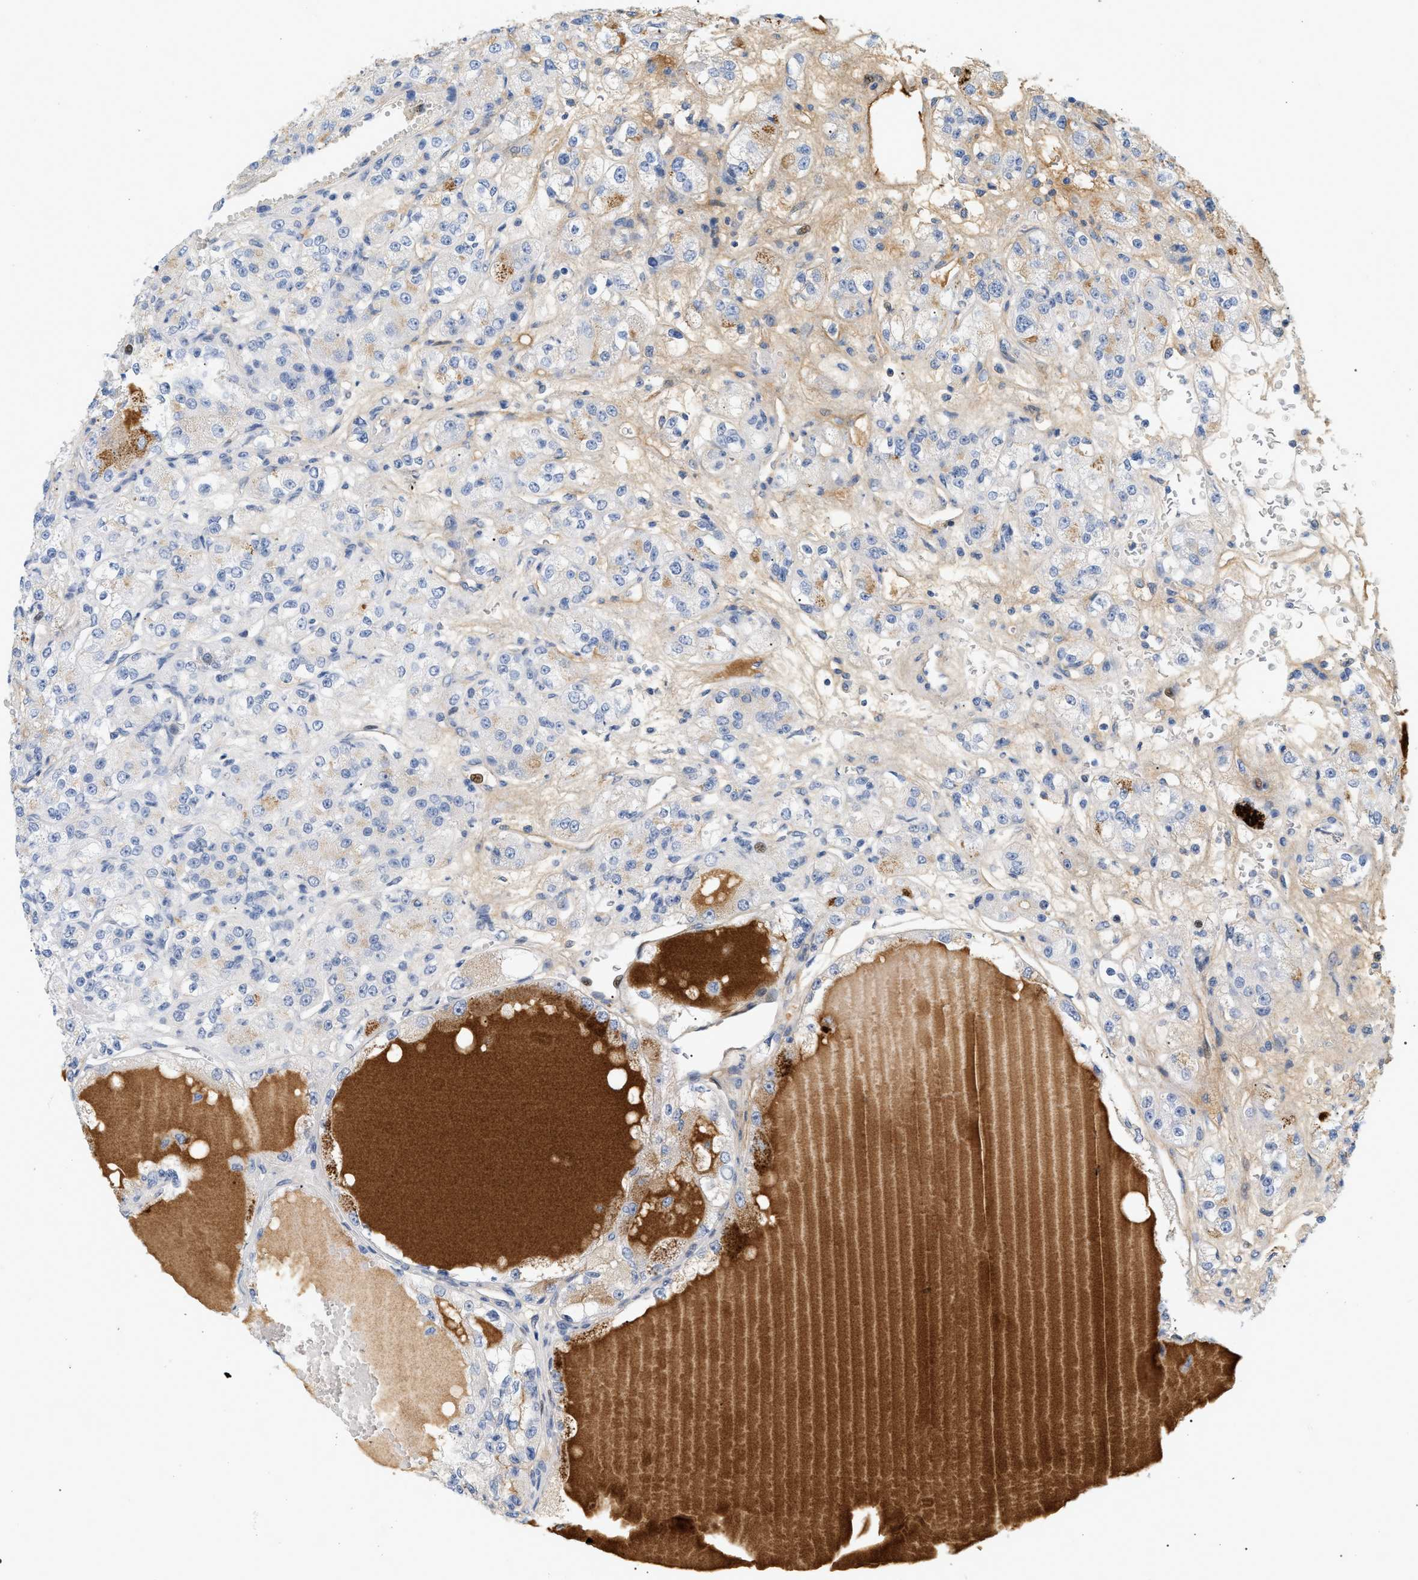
{"staining": {"intensity": "negative", "quantity": "none", "location": "none"}, "tissue": "renal cancer", "cell_type": "Tumor cells", "image_type": "cancer", "snomed": [{"axis": "morphology", "description": "Normal tissue, NOS"}, {"axis": "morphology", "description": "Adenocarcinoma, NOS"}, {"axis": "topography", "description": "Kidney"}], "caption": "Immunohistochemistry histopathology image of neoplastic tissue: adenocarcinoma (renal) stained with DAB (3,3'-diaminobenzidine) displays no significant protein positivity in tumor cells. (Stains: DAB (3,3'-diaminobenzidine) immunohistochemistry with hematoxylin counter stain, Microscopy: brightfield microscopy at high magnification).", "gene": "CFH", "patient": {"sex": "male", "age": 61}}